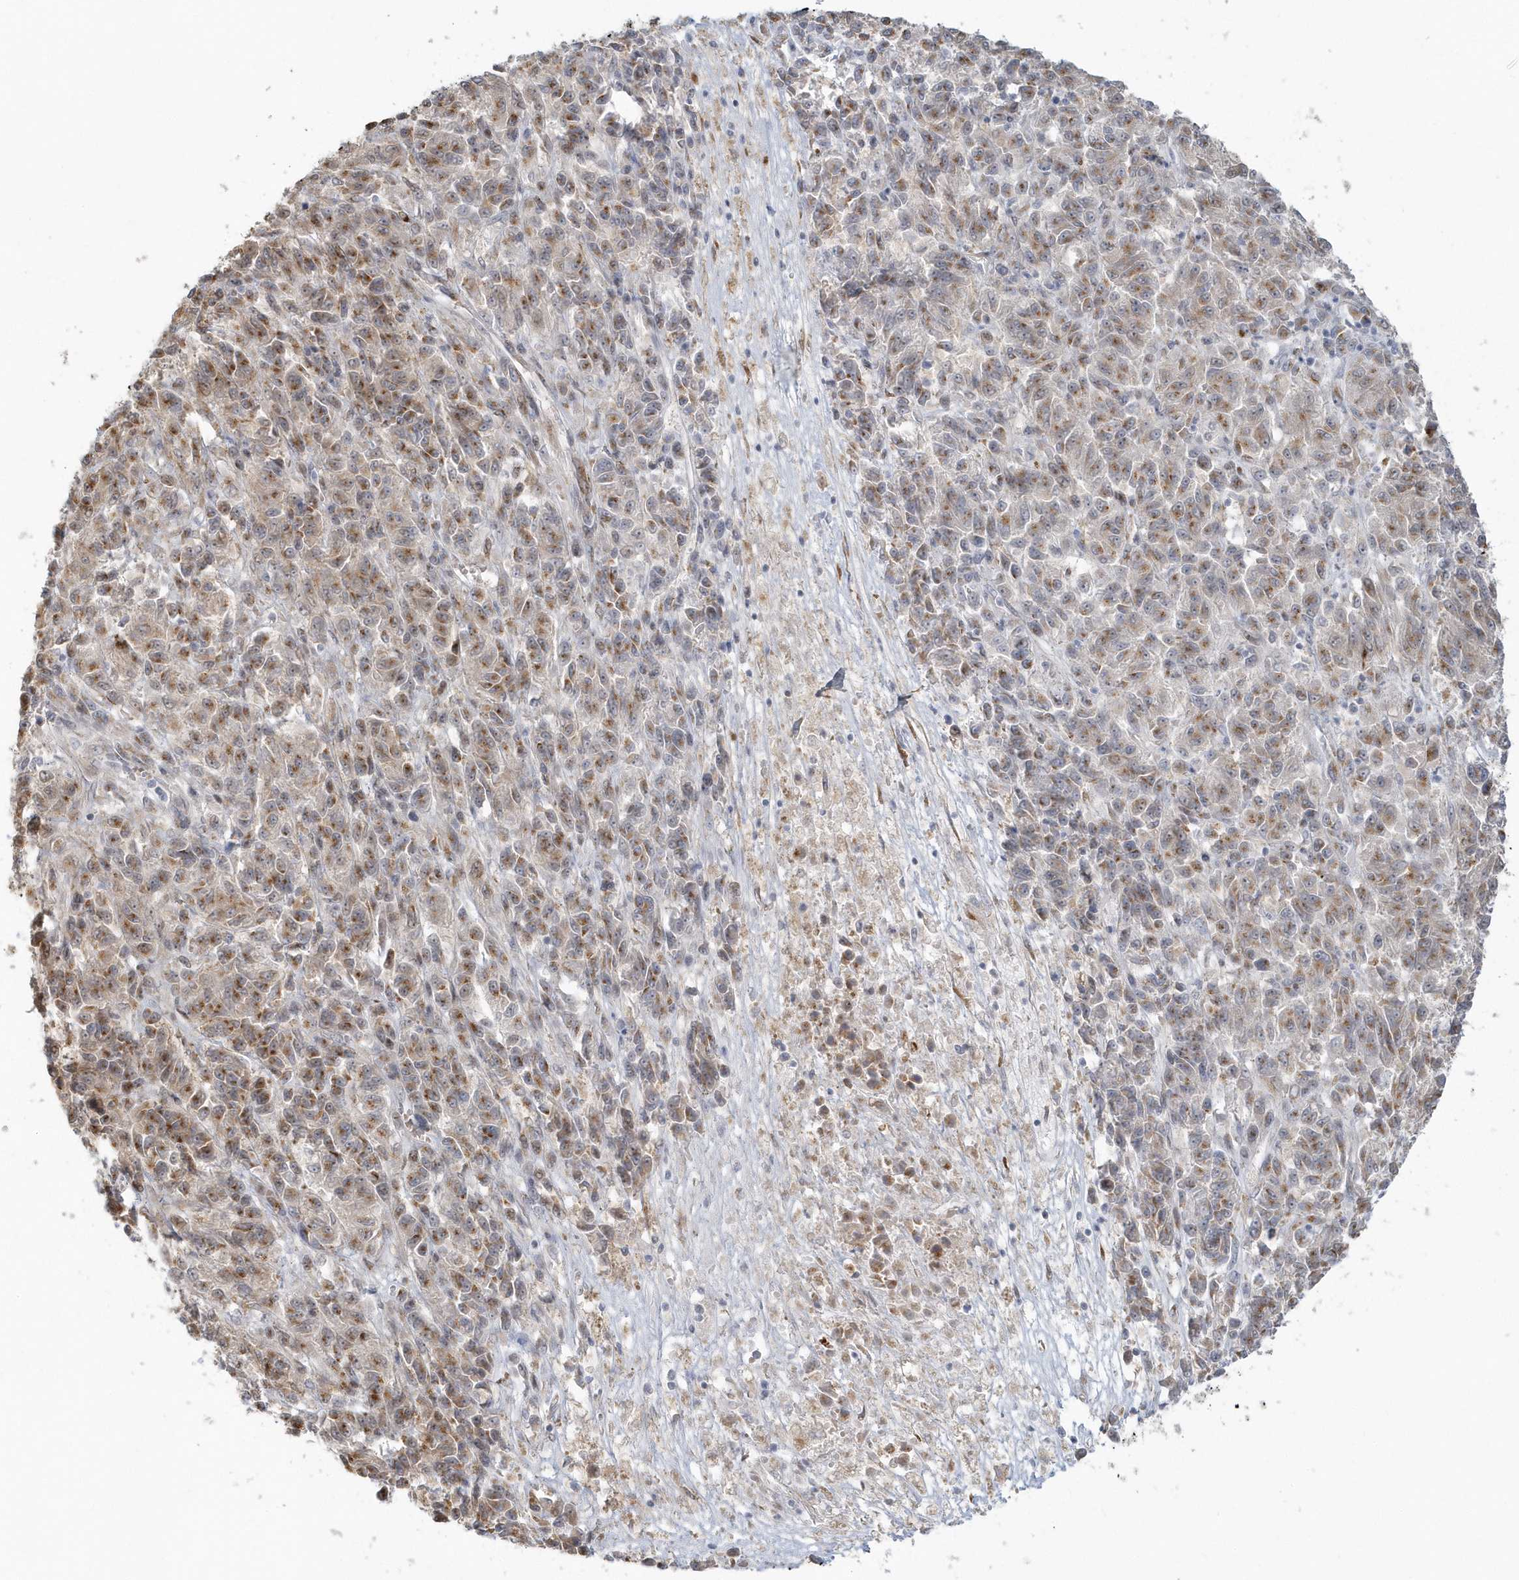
{"staining": {"intensity": "moderate", "quantity": ">75%", "location": "cytoplasmic/membranous"}, "tissue": "melanoma", "cell_type": "Tumor cells", "image_type": "cancer", "snomed": [{"axis": "morphology", "description": "Malignant melanoma, Metastatic site"}, {"axis": "topography", "description": "Lung"}], "caption": "About >75% of tumor cells in human melanoma exhibit moderate cytoplasmic/membranous protein positivity as visualized by brown immunohistochemical staining.", "gene": "DHFR", "patient": {"sex": "male", "age": 64}}